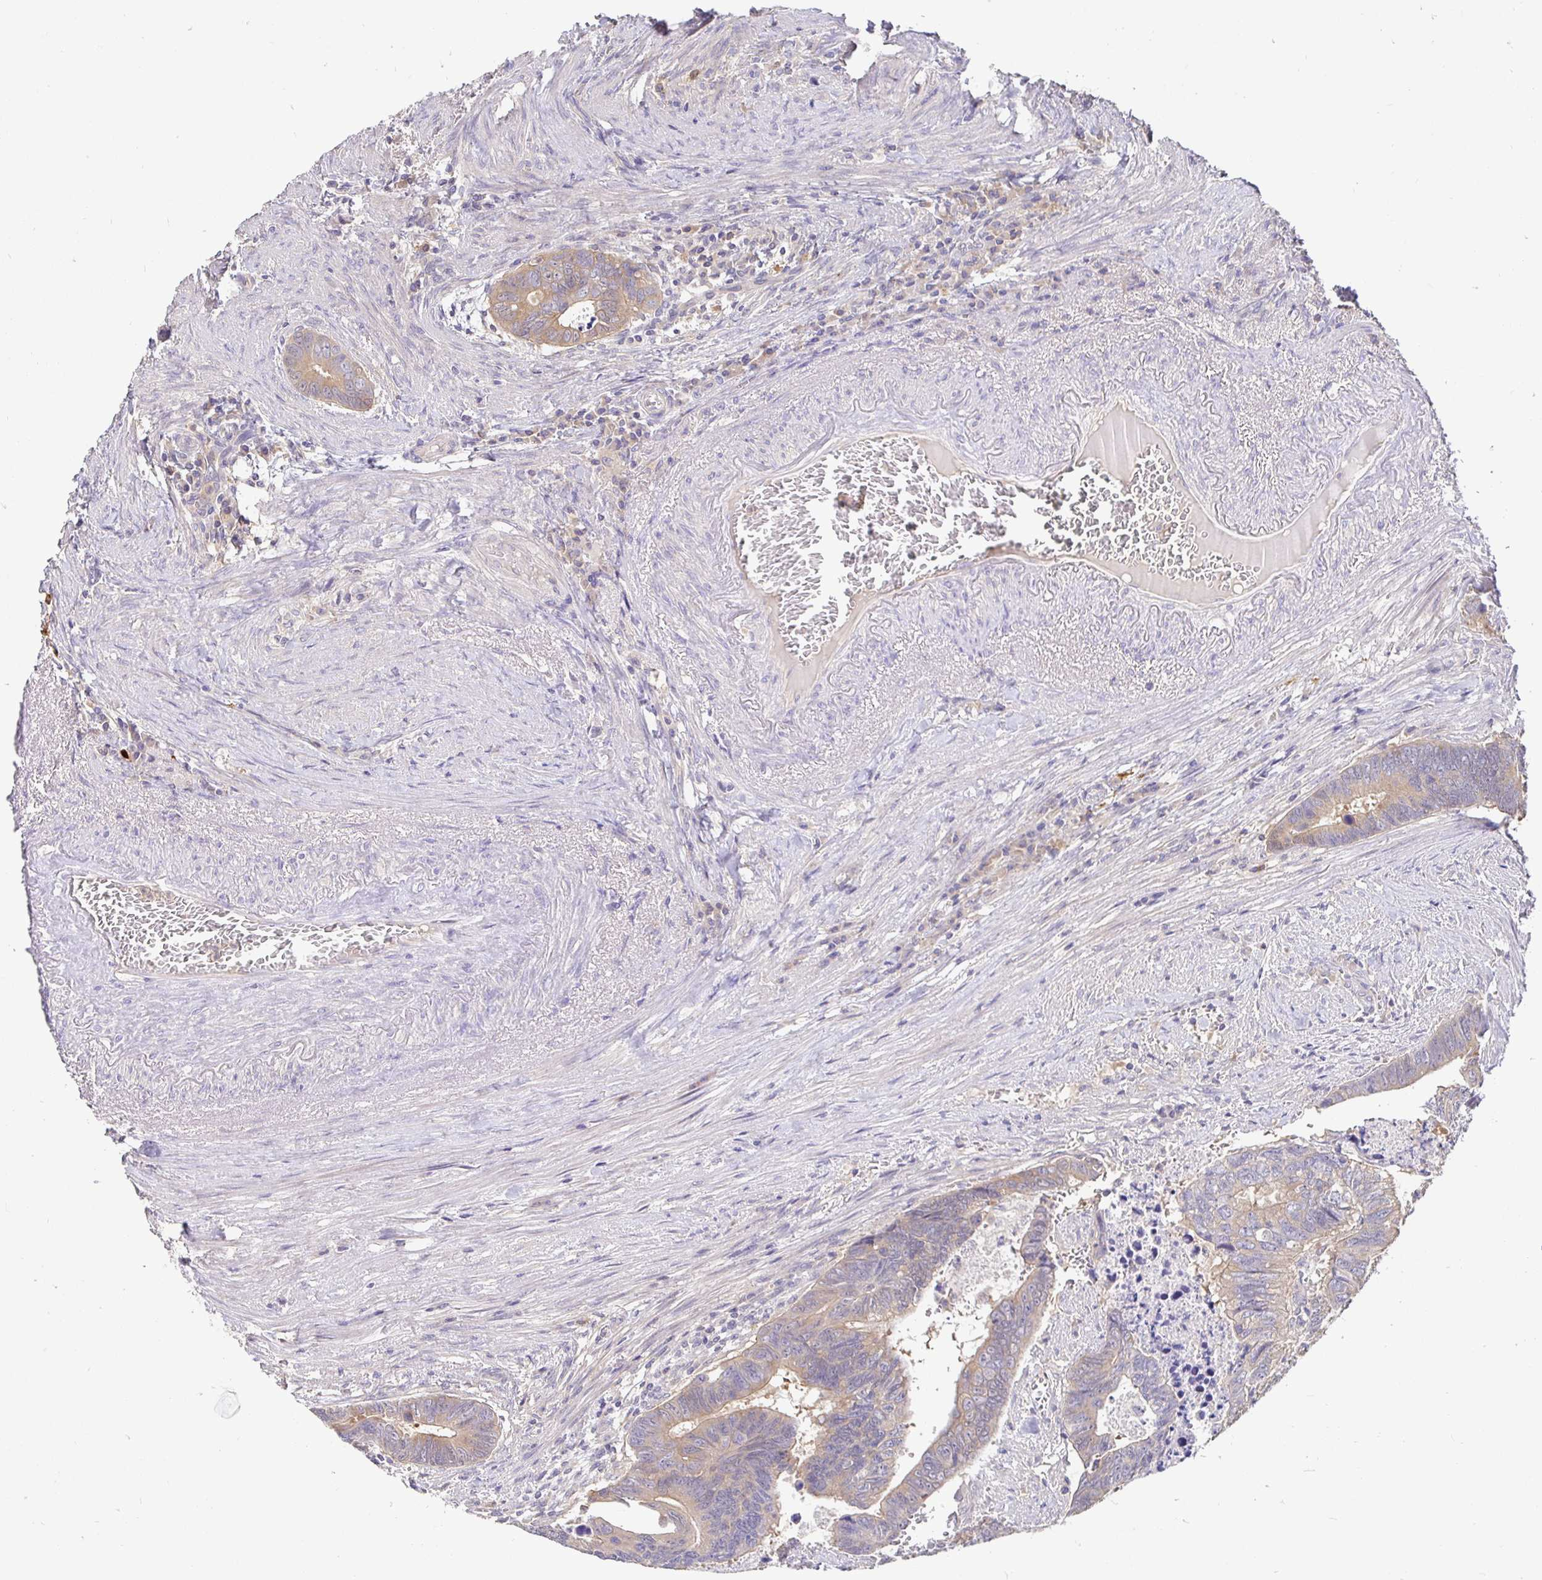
{"staining": {"intensity": "weak", "quantity": "<25%", "location": "cytoplasmic/membranous"}, "tissue": "colorectal cancer", "cell_type": "Tumor cells", "image_type": "cancer", "snomed": [{"axis": "morphology", "description": "Adenocarcinoma, NOS"}, {"axis": "topography", "description": "Colon"}], "caption": "Histopathology image shows no protein positivity in tumor cells of adenocarcinoma (colorectal) tissue. (DAB (3,3'-diaminobenzidine) IHC visualized using brightfield microscopy, high magnification).", "gene": "KIF21A", "patient": {"sex": "male", "age": 62}}